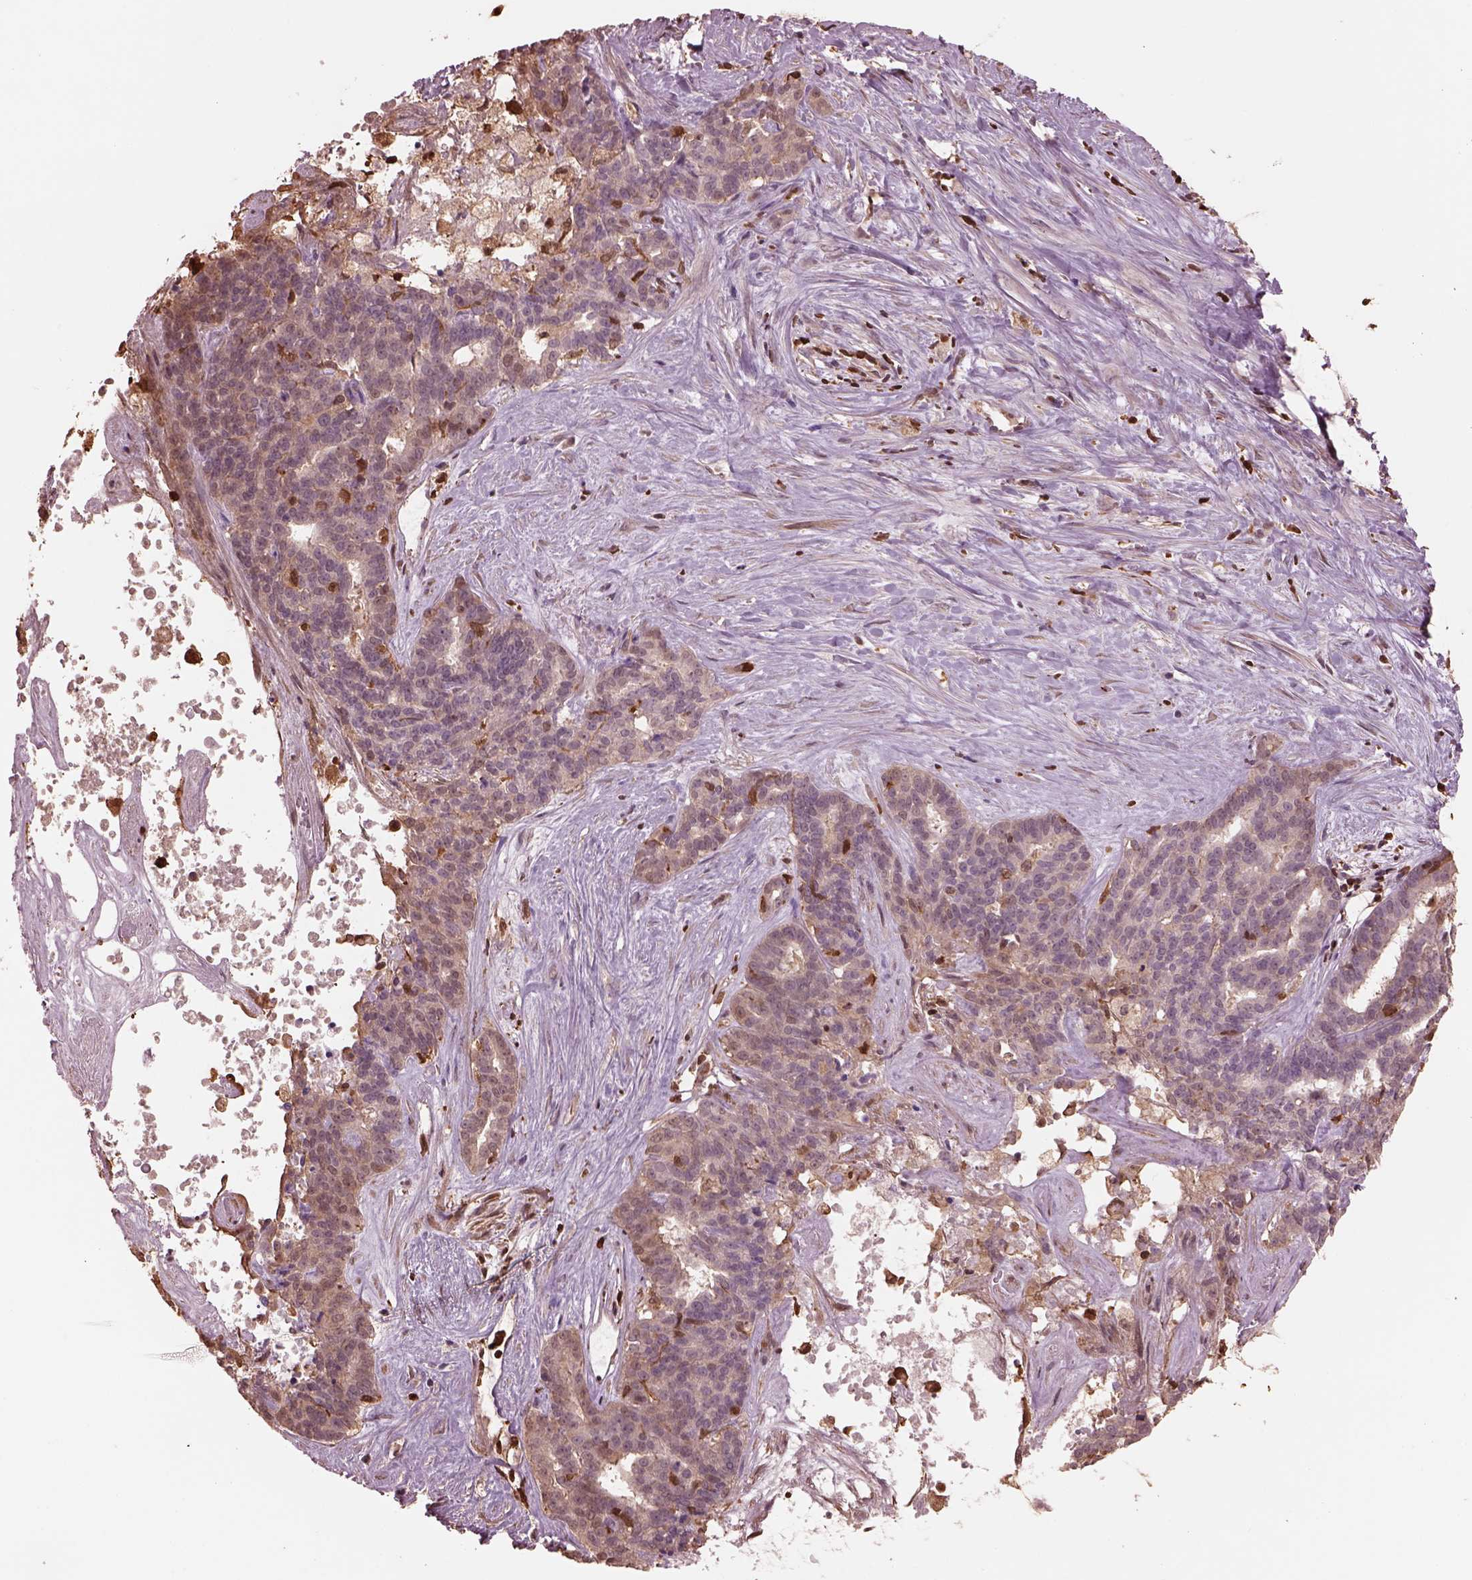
{"staining": {"intensity": "weak", "quantity": ">75%", "location": "cytoplasmic/membranous"}, "tissue": "liver cancer", "cell_type": "Tumor cells", "image_type": "cancer", "snomed": [{"axis": "morphology", "description": "Cholangiocarcinoma"}, {"axis": "topography", "description": "Liver"}], "caption": "A low amount of weak cytoplasmic/membranous positivity is identified in approximately >75% of tumor cells in liver cancer (cholangiocarcinoma) tissue.", "gene": "IL31RA", "patient": {"sex": "female", "age": 47}}